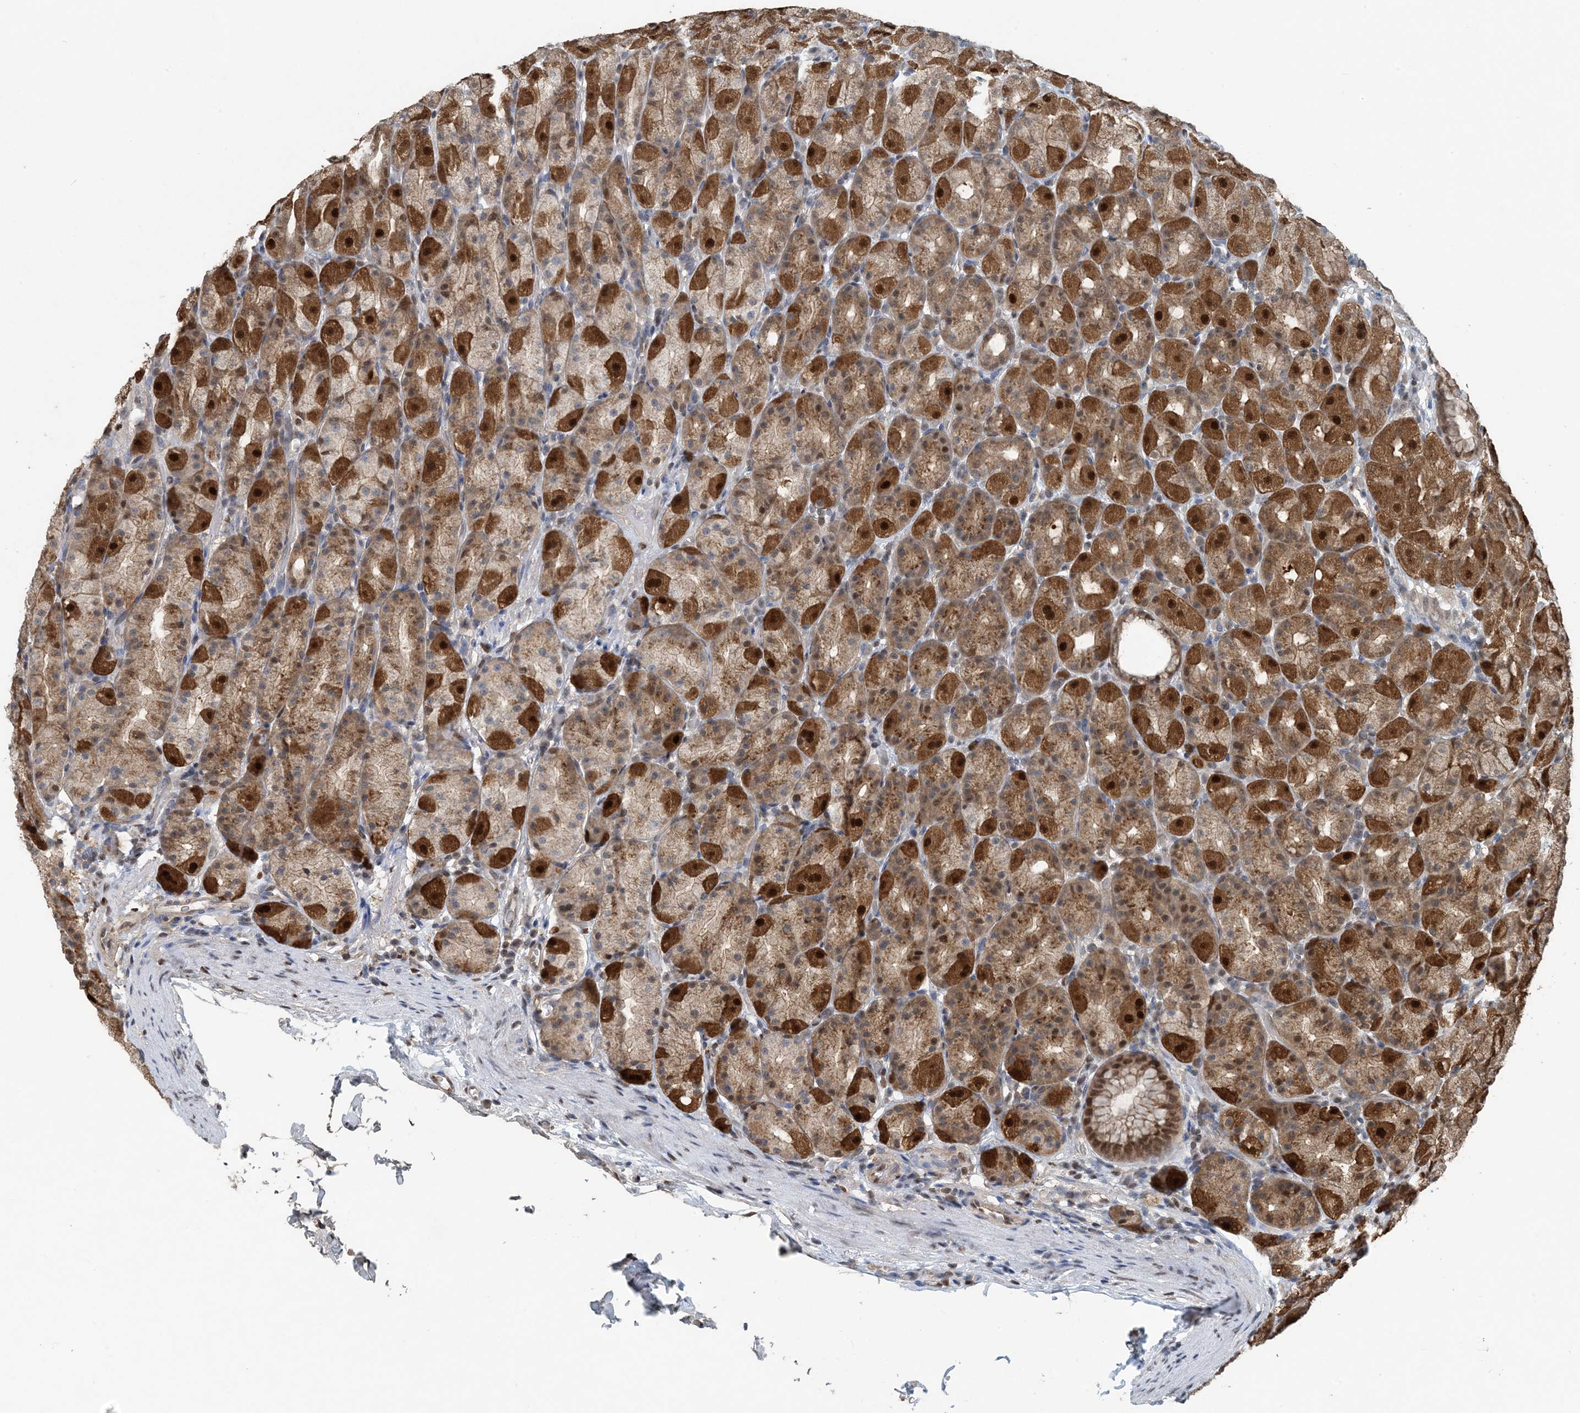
{"staining": {"intensity": "strong", "quantity": "25%-75%", "location": "cytoplasmic/membranous,nuclear"}, "tissue": "stomach", "cell_type": "Glandular cells", "image_type": "normal", "snomed": [{"axis": "morphology", "description": "Normal tissue, NOS"}, {"axis": "topography", "description": "Stomach, upper"}], "caption": "Strong cytoplasmic/membranous,nuclear expression for a protein is seen in about 25%-75% of glandular cells of unremarkable stomach using immunohistochemistry.", "gene": "HIKESHI", "patient": {"sex": "male", "age": 68}}